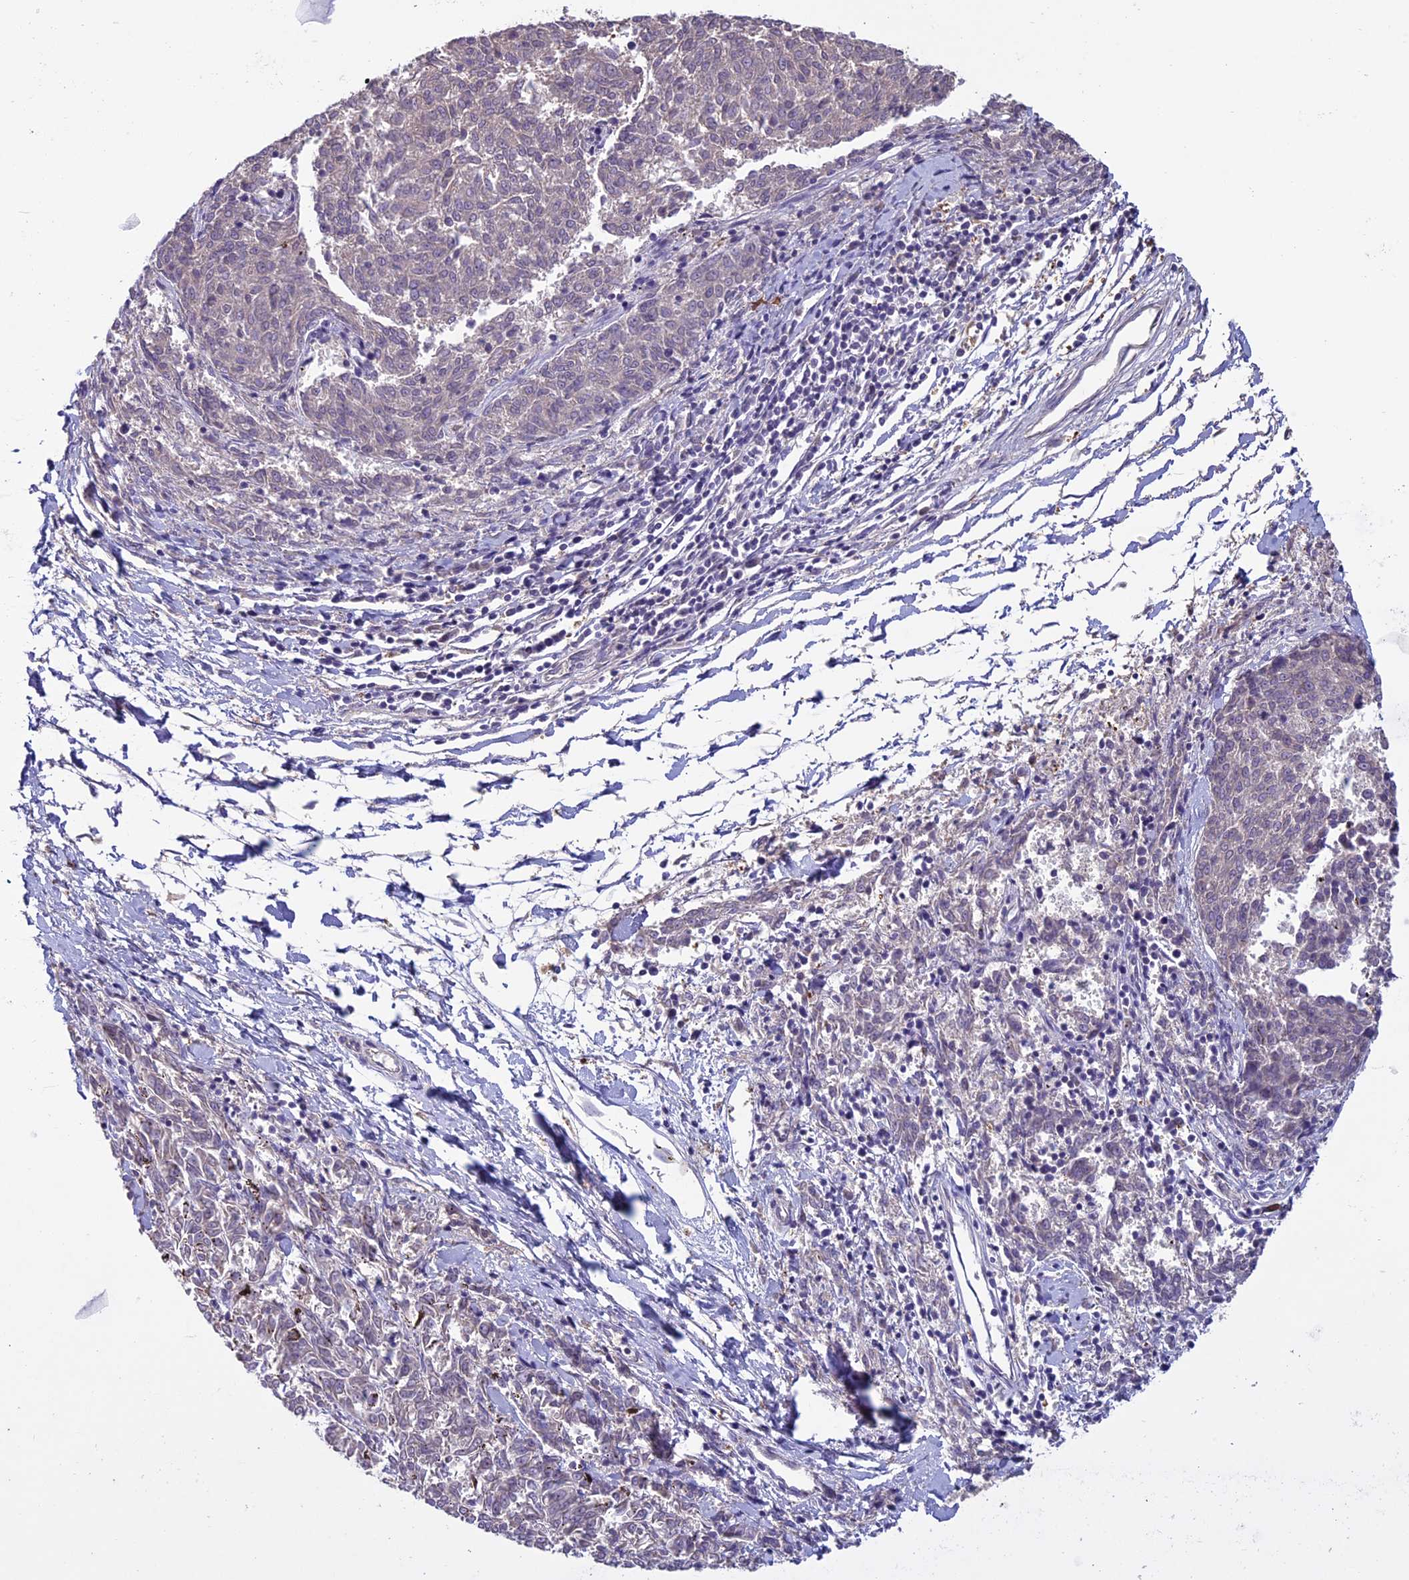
{"staining": {"intensity": "weak", "quantity": "25%-75%", "location": "nuclear"}, "tissue": "melanoma", "cell_type": "Tumor cells", "image_type": "cancer", "snomed": [{"axis": "morphology", "description": "Malignant melanoma, NOS"}, {"axis": "topography", "description": "Skin"}], "caption": "Immunohistochemistry (DAB) staining of malignant melanoma displays weak nuclear protein expression in about 25%-75% of tumor cells.", "gene": "C3orf70", "patient": {"sex": "female", "age": 72}}